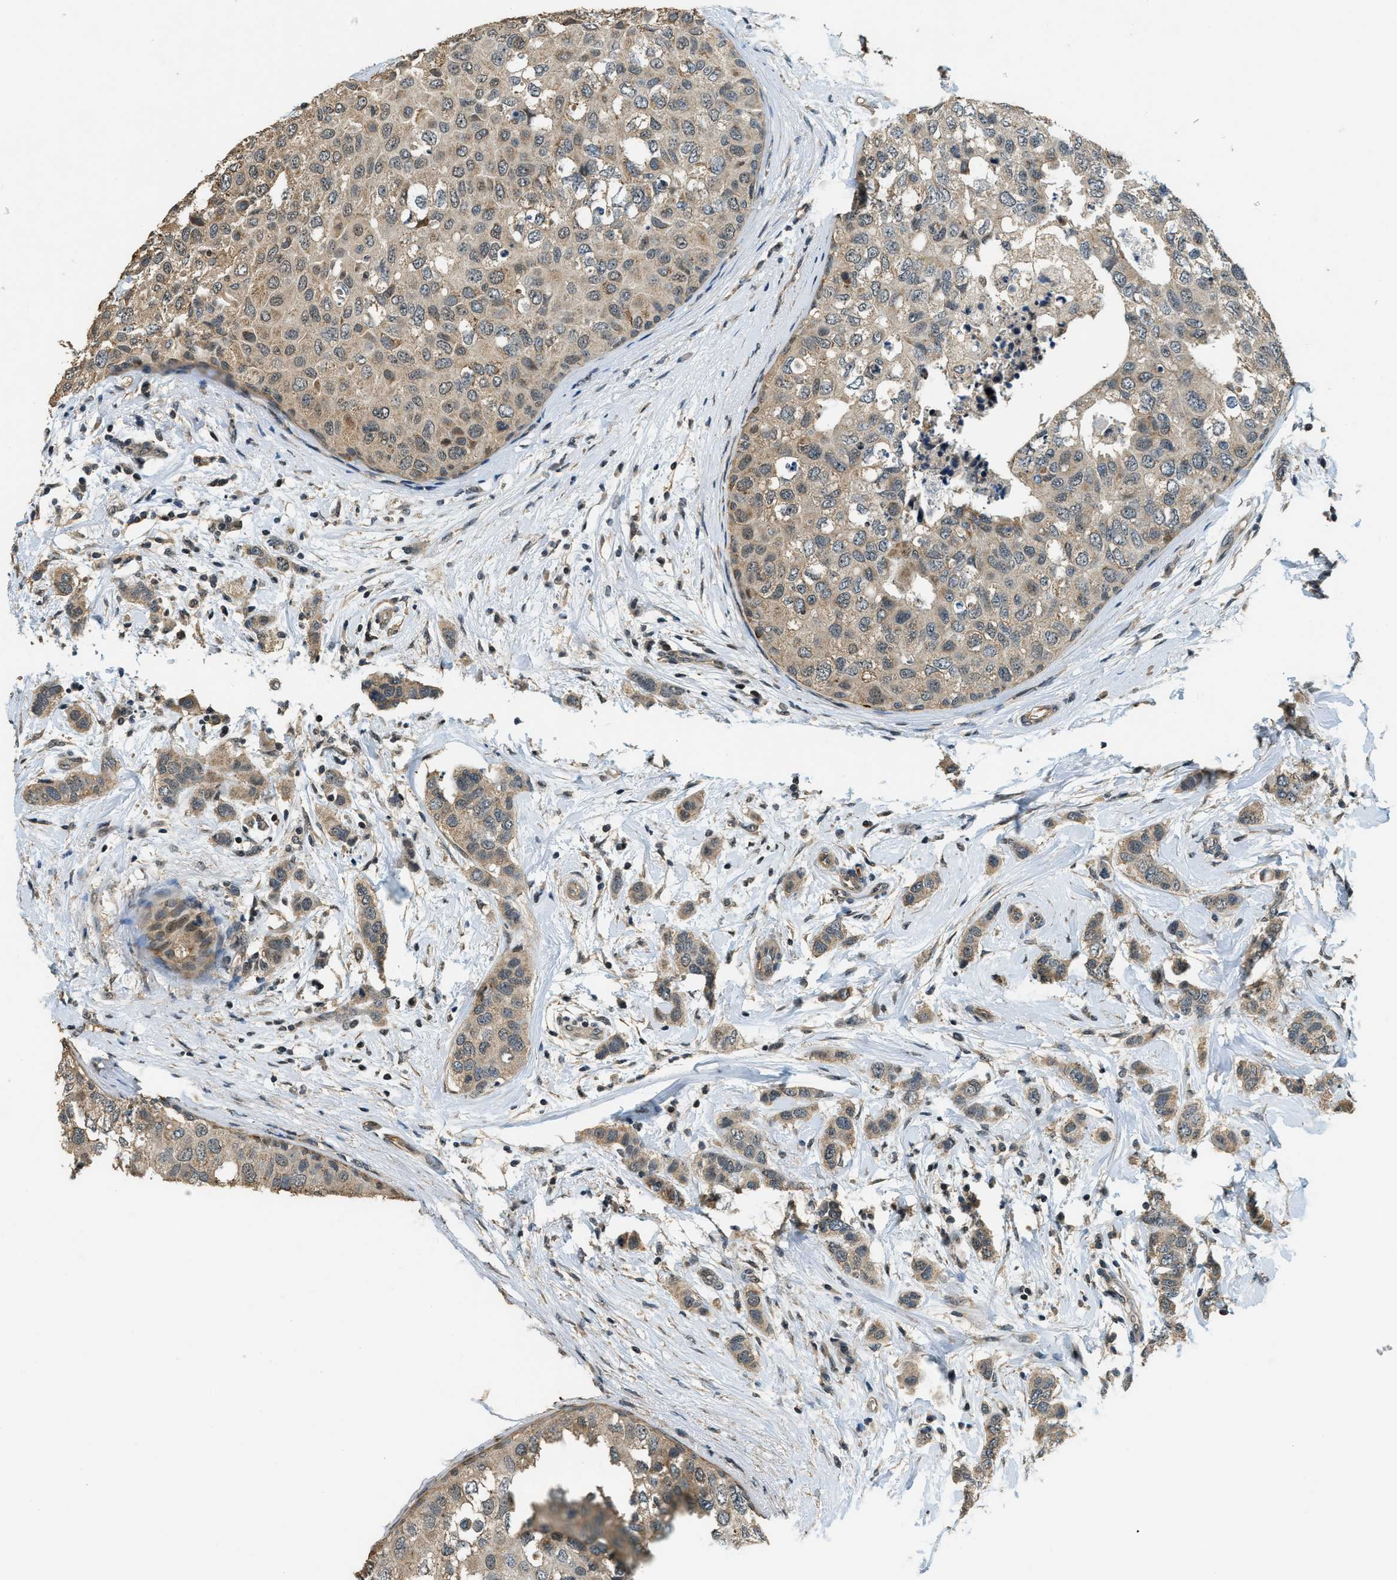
{"staining": {"intensity": "weak", "quantity": ">75%", "location": "cytoplasmic/membranous"}, "tissue": "breast cancer", "cell_type": "Tumor cells", "image_type": "cancer", "snomed": [{"axis": "morphology", "description": "Duct carcinoma"}, {"axis": "topography", "description": "Breast"}], "caption": "Immunohistochemistry (DAB) staining of infiltrating ductal carcinoma (breast) exhibits weak cytoplasmic/membranous protein positivity in approximately >75% of tumor cells.", "gene": "MED21", "patient": {"sex": "female", "age": 50}}